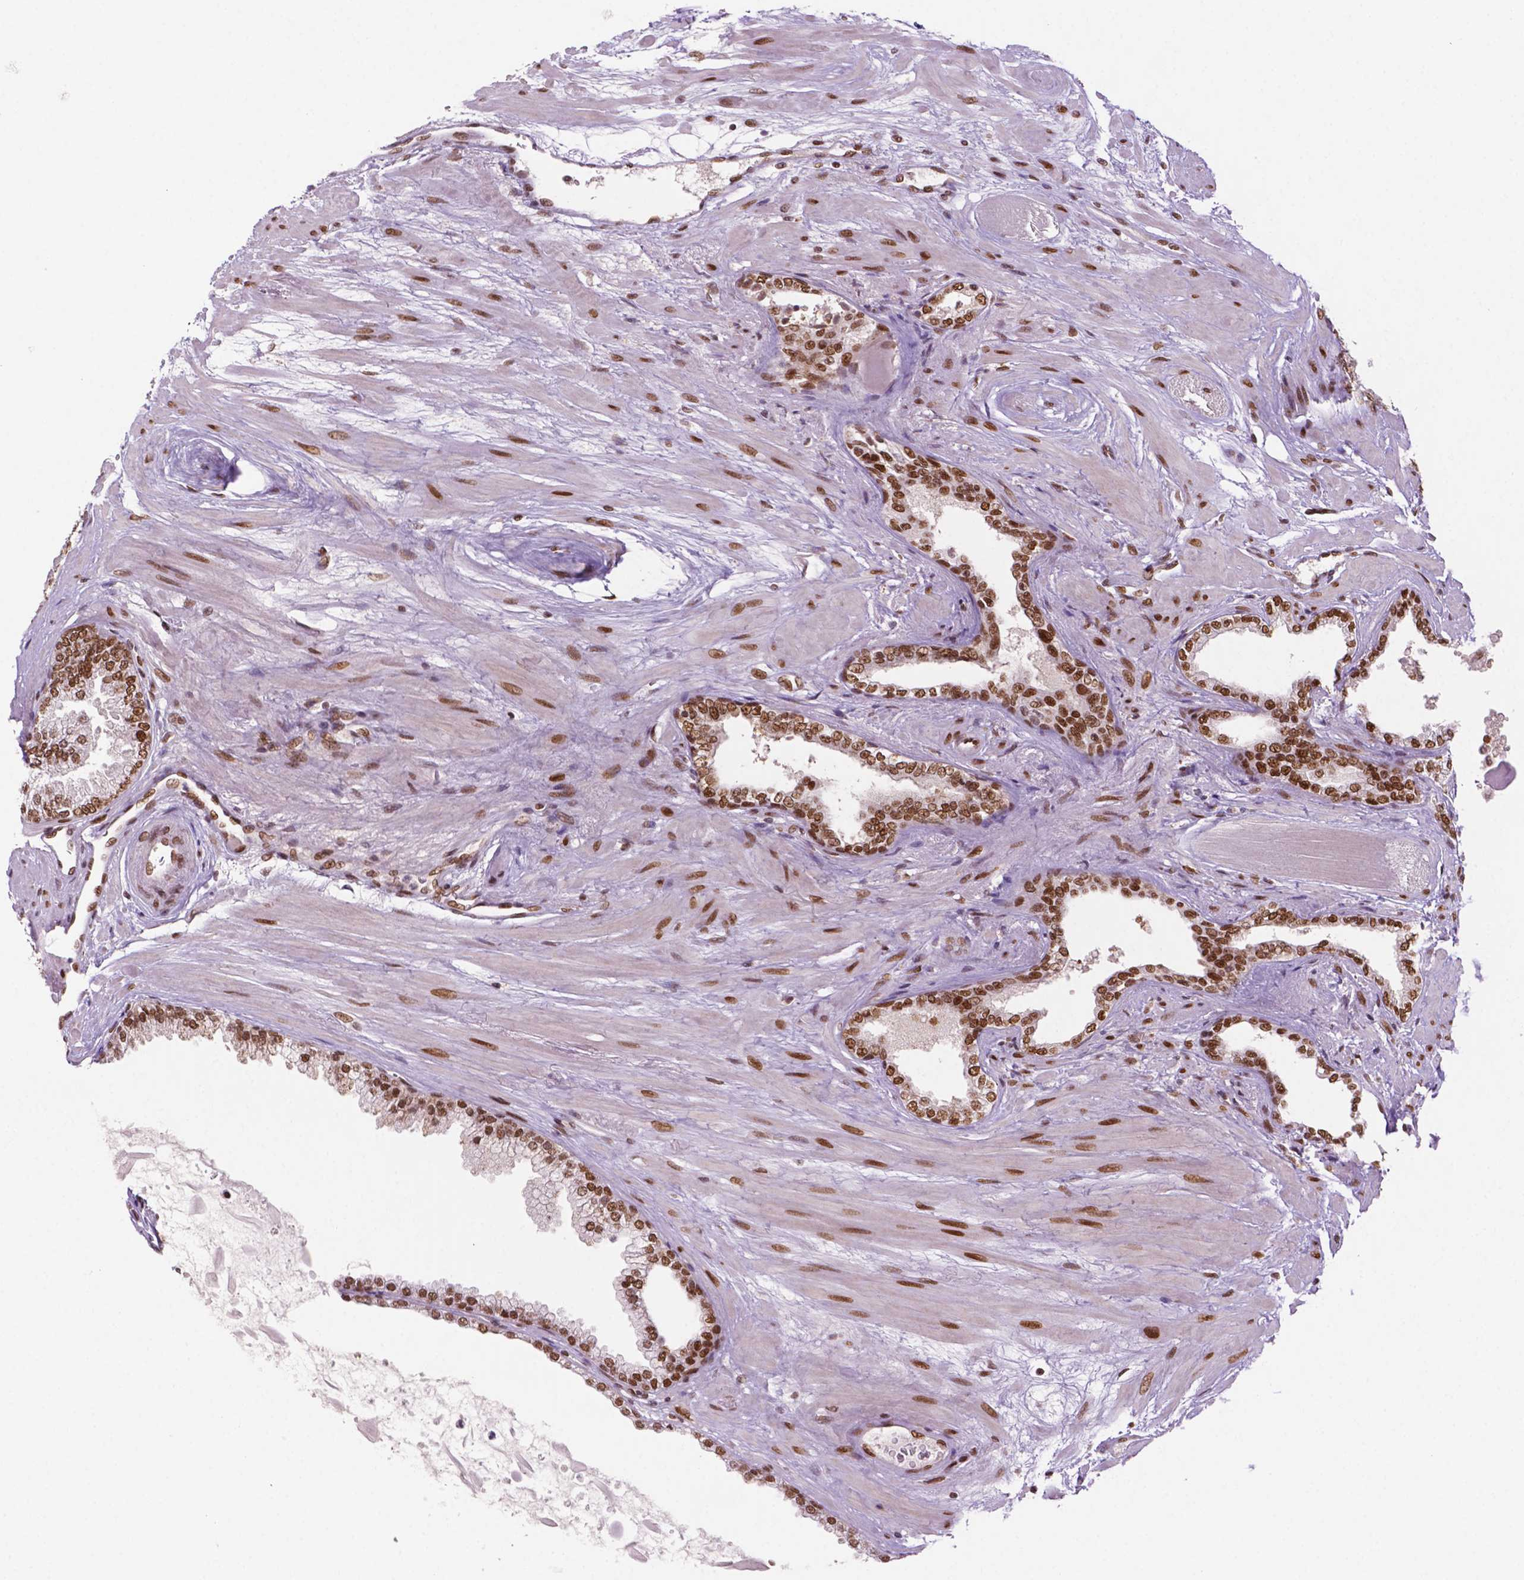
{"staining": {"intensity": "weak", "quantity": ">75%", "location": "nuclear"}, "tissue": "prostate cancer", "cell_type": "Tumor cells", "image_type": "cancer", "snomed": [{"axis": "morphology", "description": "Adenocarcinoma, High grade"}, {"axis": "topography", "description": "Prostate"}], "caption": "The micrograph exhibits staining of prostate cancer (high-grade adenocarcinoma), revealing weak nuclear protein staining (brown color) within tumor cells. (DAB IHC with brightfield microscopy, high magnification).", "gene": "MLH1", "patient": {"sex": "male", "age": 64}}